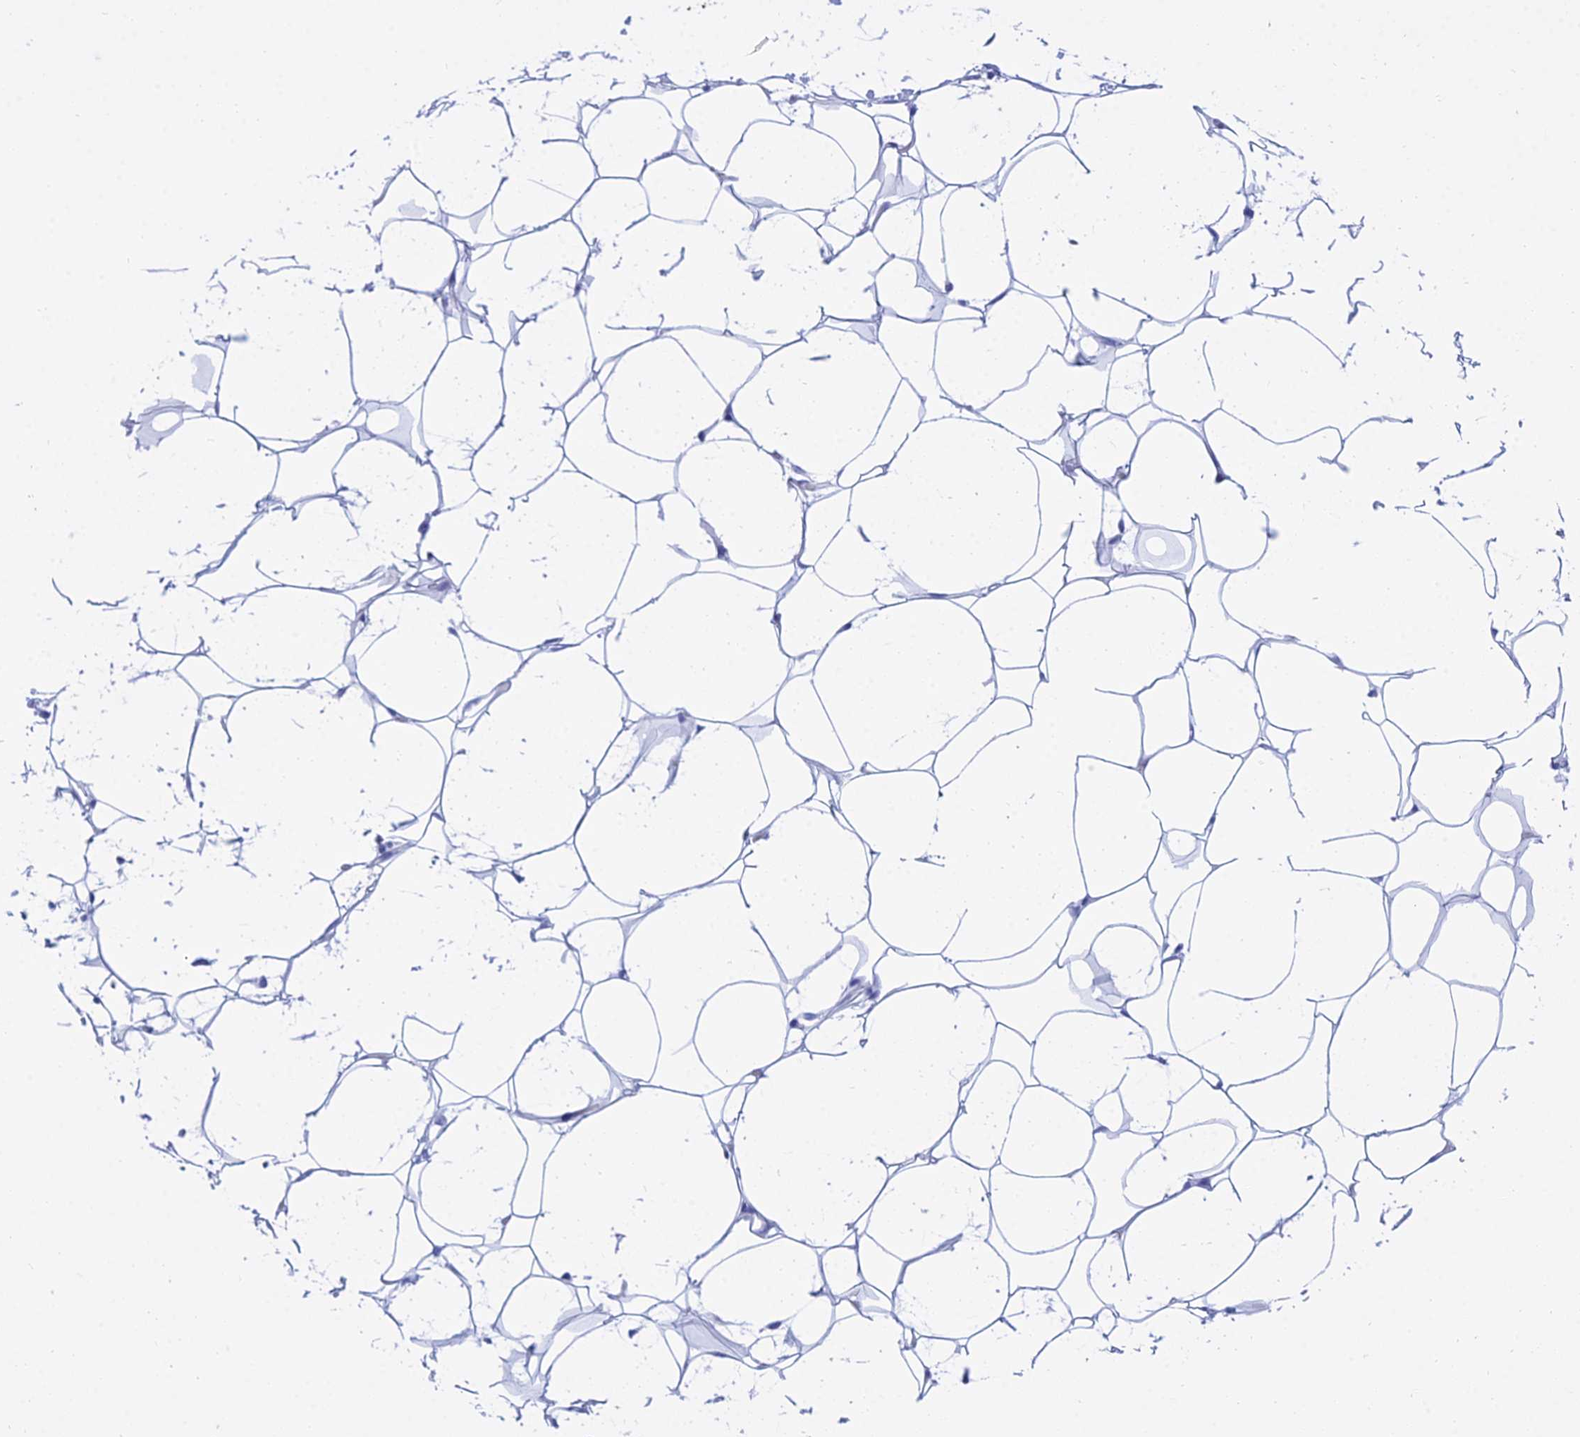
{"staining": {"intensity": "negative", "quantity": "none", "location": "none"}, "tissue": "adipose tissue", "cell_type": "Adipocytes", "image_type": "normal", "snomed": [{"axis": "morphology", "description": "Normal tissue, NOS"}, {"axis": "topography", "description": "Breast"}], "caption": "This is a photomicrograph of immunohistochemistry staining of benign adipose tissue, which shows no positivity in adipocytes.", "gene": "PATE4", "patient": {"sex": "female", "age": 26}}